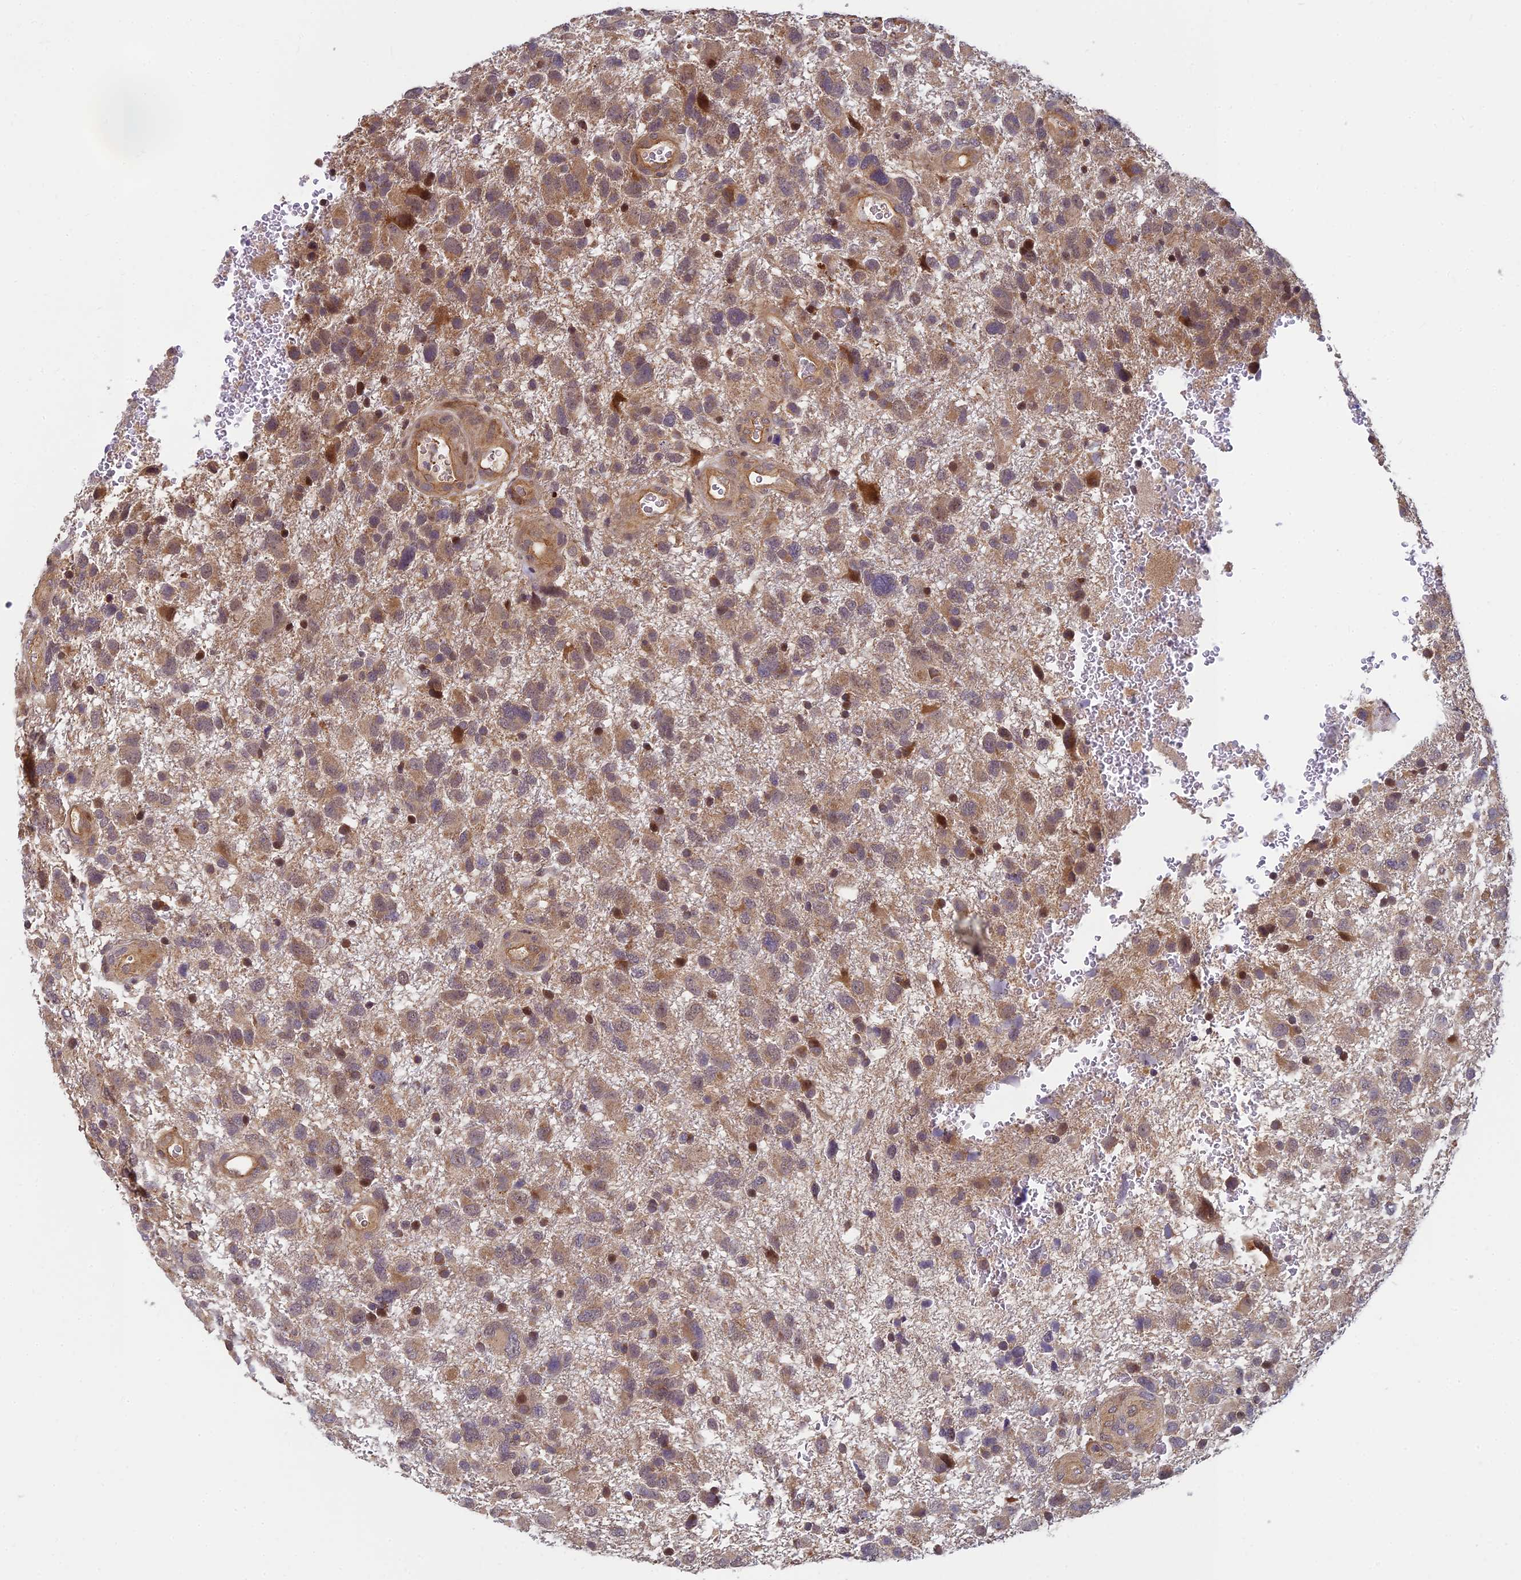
{"staining": {"intensity": "weak", "quantity": ">75%", "location": "cytoplasmic/membranous"}, "tissue": "glioma", "cell_type": "Tumor cells", "image_type": "cancer", "snomed": [{"axis": "morphology", "description": "Glioma, malignant, High grade"}, {"axis": "topography", "description": "Brain"}], "caption": "Weak cytoplasmic/membranous protein expression is seen in approximately >75% of tumor cells in malignant glioma (high-grade).", "gene": "PIKFYVE", "patient": {"sex": "male", "age": 61}}